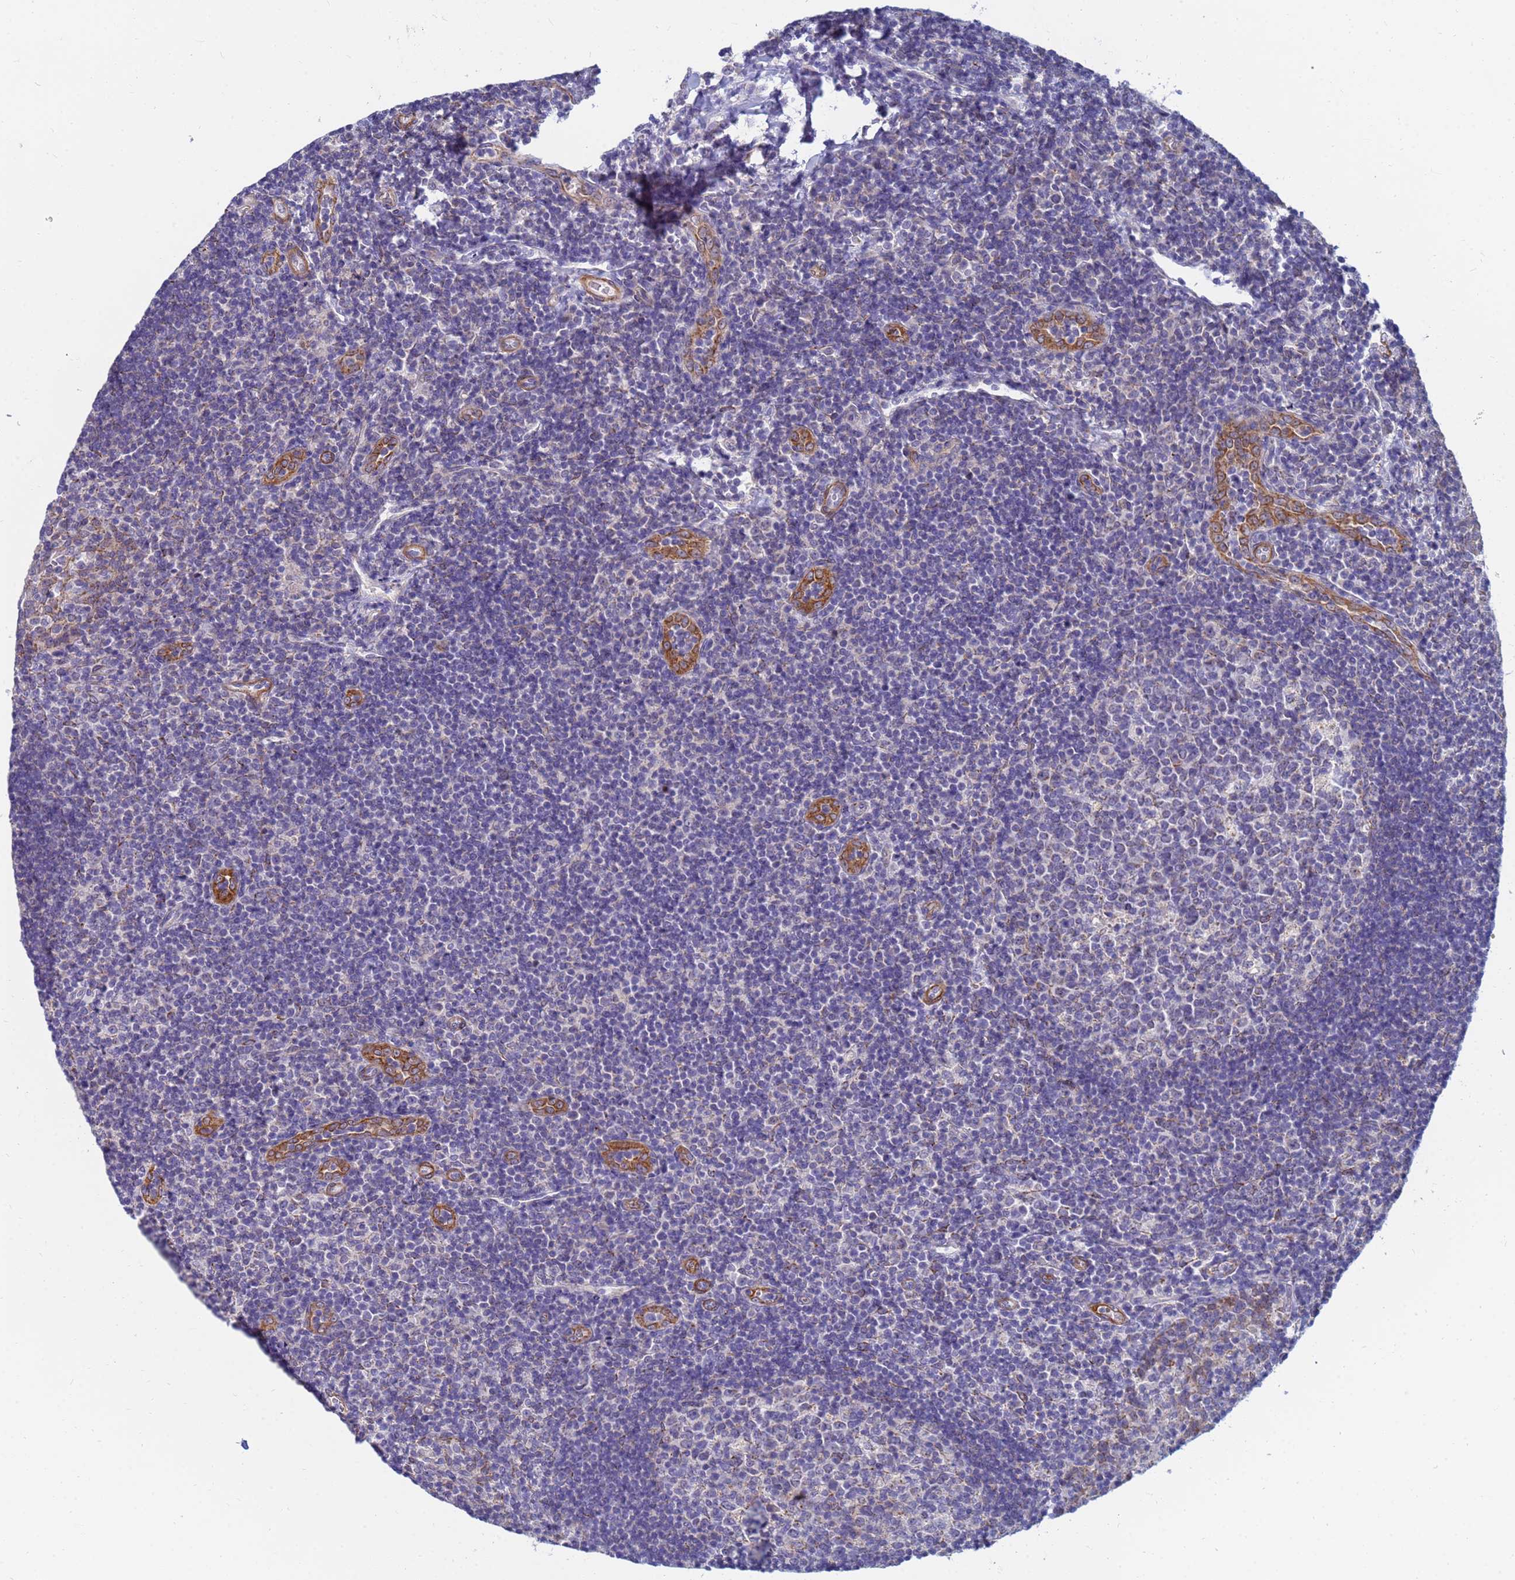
{"staining": {"intensity": "negative", "quantity": "none", "location": "none"}, "tissue": "tonsil", "cell_type": "Germinal center cells", "image_type": "normal", "snomed": [{"axis": "morphology", "description": "Normal tissue, NOS"}, {"axis": "topography", "description": "Tonsil"}], "caption": "Human tonsil stained for a protein using immunohistochemistry (IHC) reveals no staining in germinal center cells.", "gene": "SDR39U1", "patient": {"sex": "male", "age": 17}}